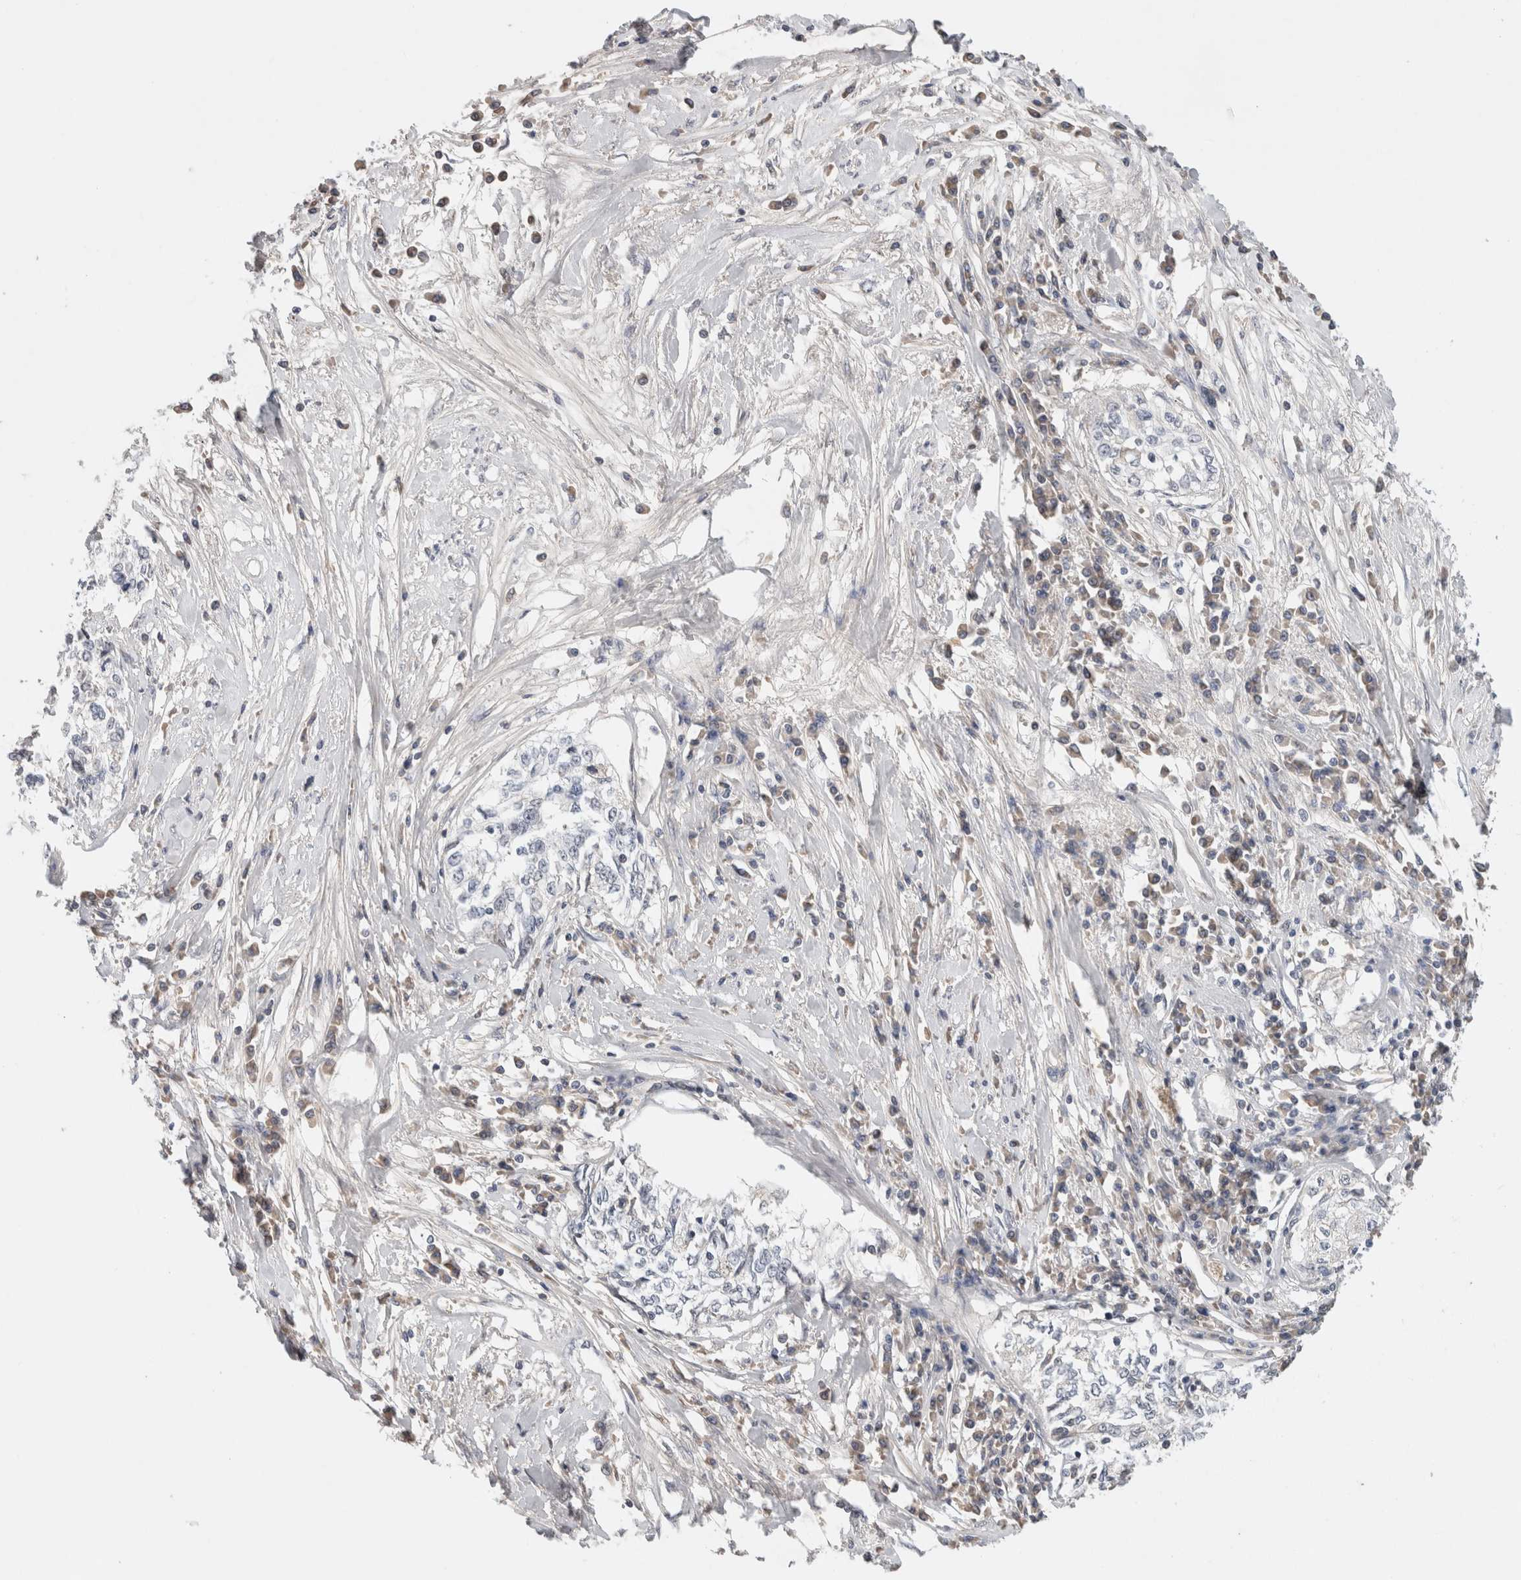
{"staining": {"intensity": "negative", "quantity": "none", "location": "none"}, "tissue": "cervical cancer", "cell_type": "Tumor cells", "image_type": "cancer", "snomed": [{"axis": "morphology", "description": "Squamous cell carcinoma, NOS"}, {"axis": "topography", "description": "Cervix"}], "caption": "This is an IHC micrograph of squamous cell carcinoma (cervical). There is no expression in tumor cells.", "gene": "HCN3", "patient": {"sex": "female", "age": 57}}